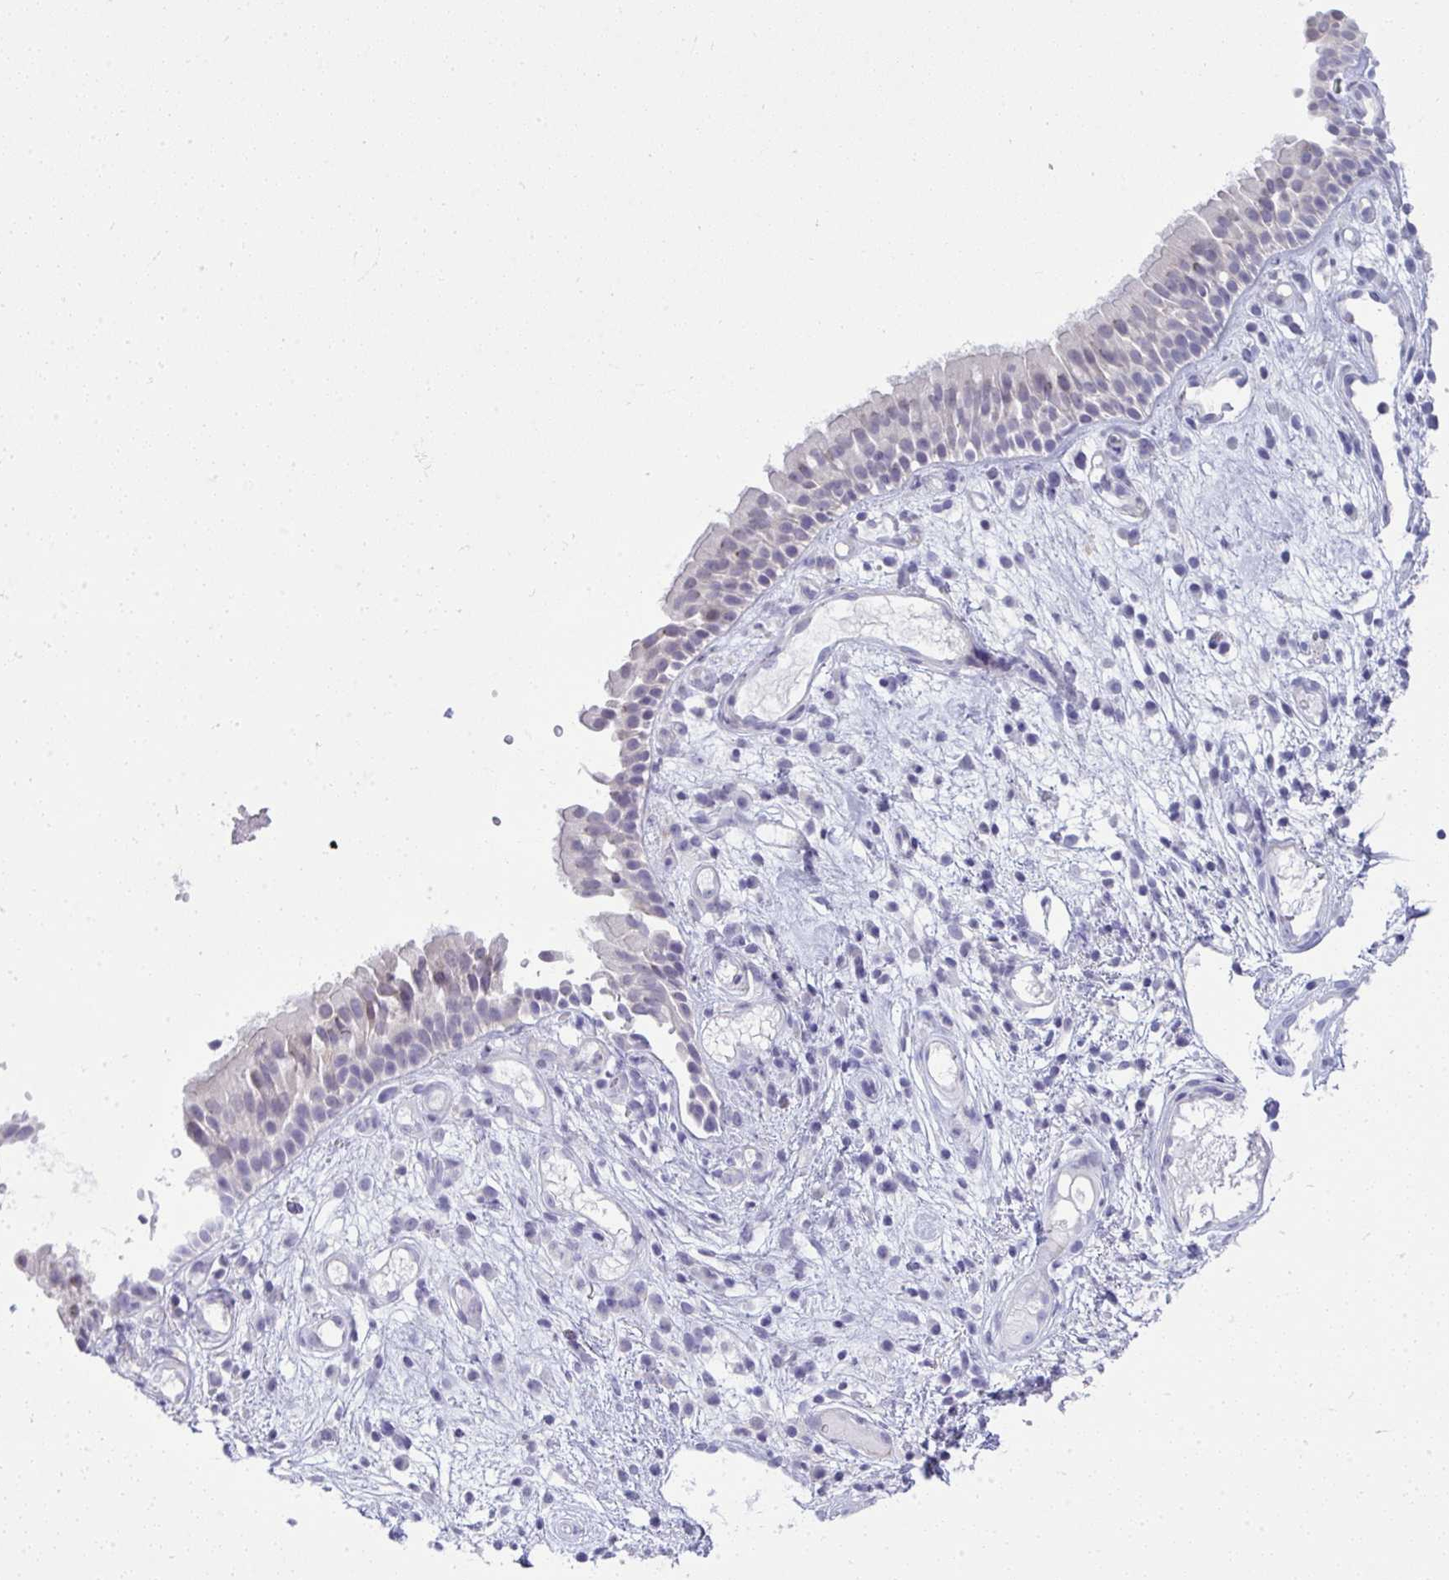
{"staining": {"intensity": "negative", "quantity": "none", "location": "none"}, "tissue": "nasopharynx", "cell_type": "Respiratory epithelial cells", "image_type": "normal", "snomed": [{"axis": "morphology", "description": "Normal tissue, NOS"}, {"axis": "morphology", "description": "Inflammation, NOS"}, {"axis": "topography", "description": "Nasopharynx"}], "caption": "Respiratory epithelial cells show no significant protein positivity in unremarkable nasopharynx. (Stains: DAB immunohistochemistry (IHC) with hematoxylin counter stain, Microscopy: brightfield microscopy at high magnification).", "gene": "VPS4B", "patient": {"sex": "male", "age": 54}}